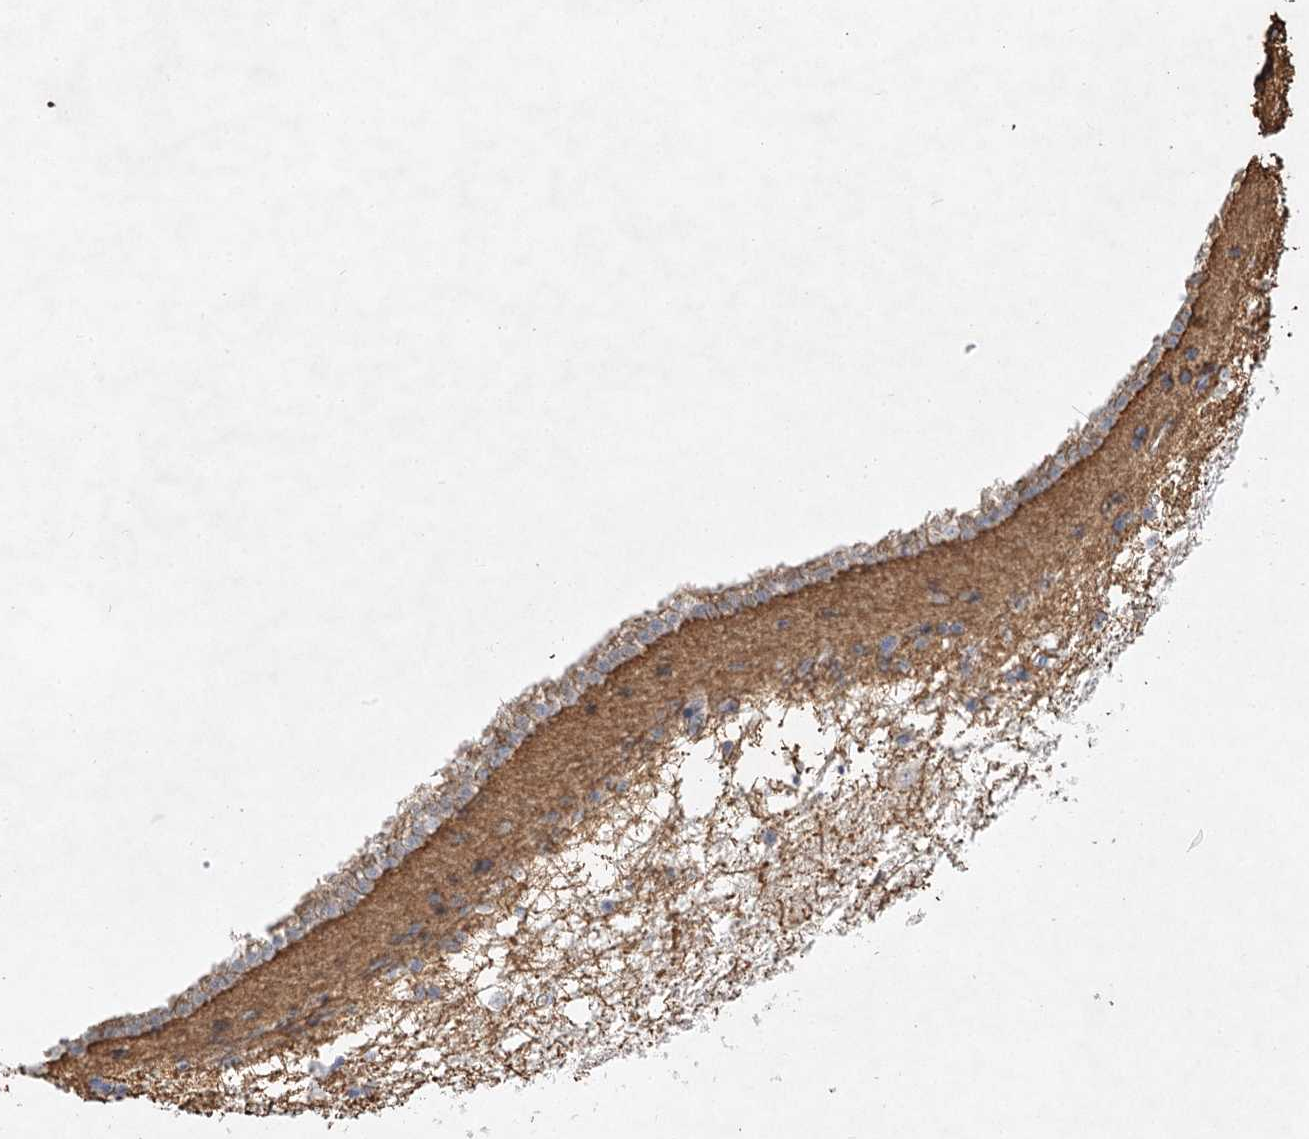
{"staining": {"intensity": "moderate", "quantity": "<25%", "location": "cytoplasmic/membranous"}, "tissue": "caudate", "cell_type": "Glial cells", "image_type": "normal", "snomed": [{"axis": "morphology", "description": "Normal tissue, NOS"}, {"axis": "topography", "description": "Lateral ventricle wall"}], "caption": "Normal caudate was stained to show a protein in brown. There is low levels of moderate cytoplasmic/membranous expression in about <25% of glial cells. (Brightfield microscopy of DAB IHC at high magnification).", "gene": "PYROXD1", "patient": {"sex": "male", "age": 45}}